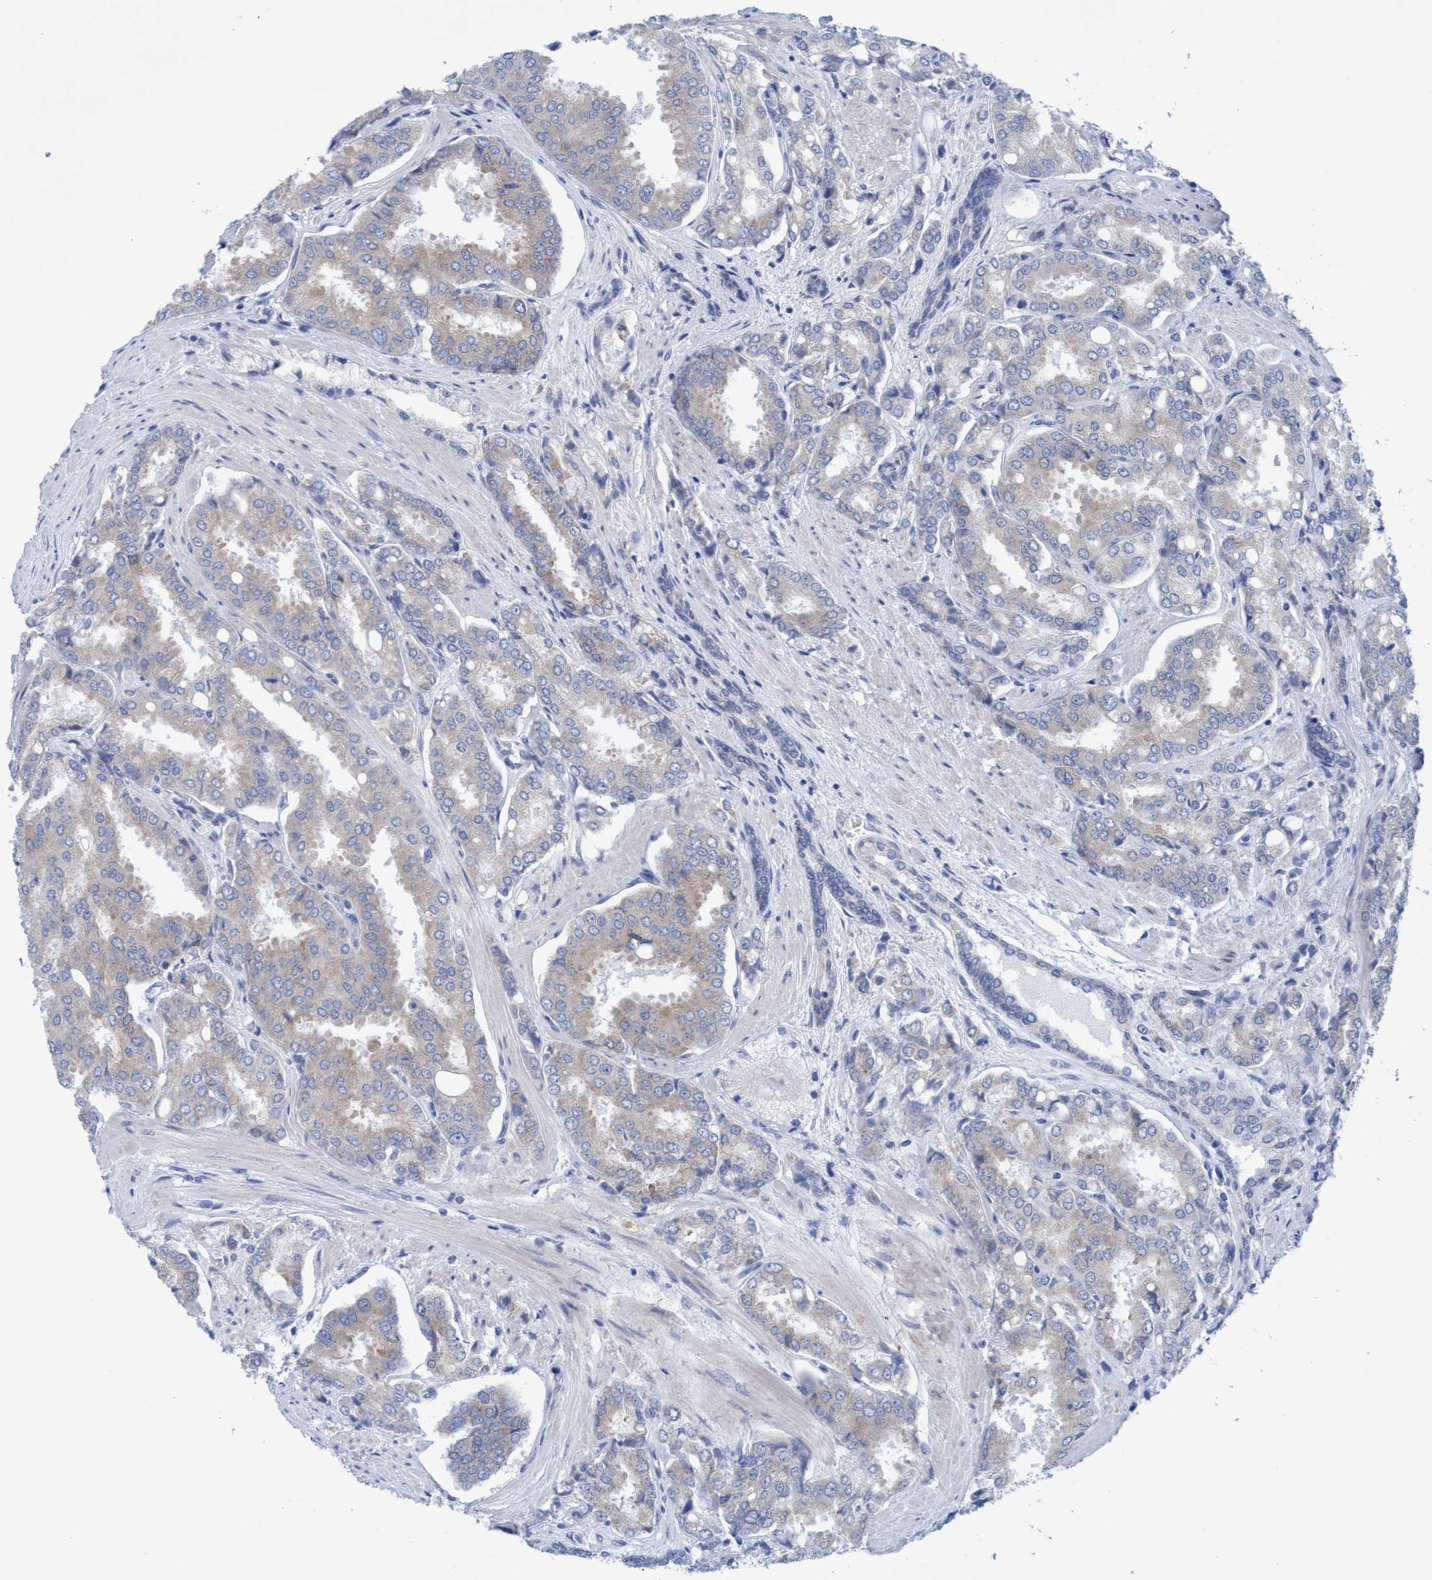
{"staining": {"intensity": "weak", "quantity": "<25%", "location": "cytoplasmic/membranous"}, "tissue": "prostate cancer", "cell_type": "Tumor cells", "image_type": "cancer", "snomed": [{"axis": "morphology", "description": "Adenocarcinoma, High grade"}, {"axis": "topography", "description": "Prostate"}], "caption": "The immunohistochemistry histopathology image has no significant positivity in tumor cells of prostate cancer (adenocarcinoma (high-grade)) tissue. (IHC, brightfield microscopy, high magnification).", "gene": "RSAD1", "patient": {"sex": "male", "age": 50}}